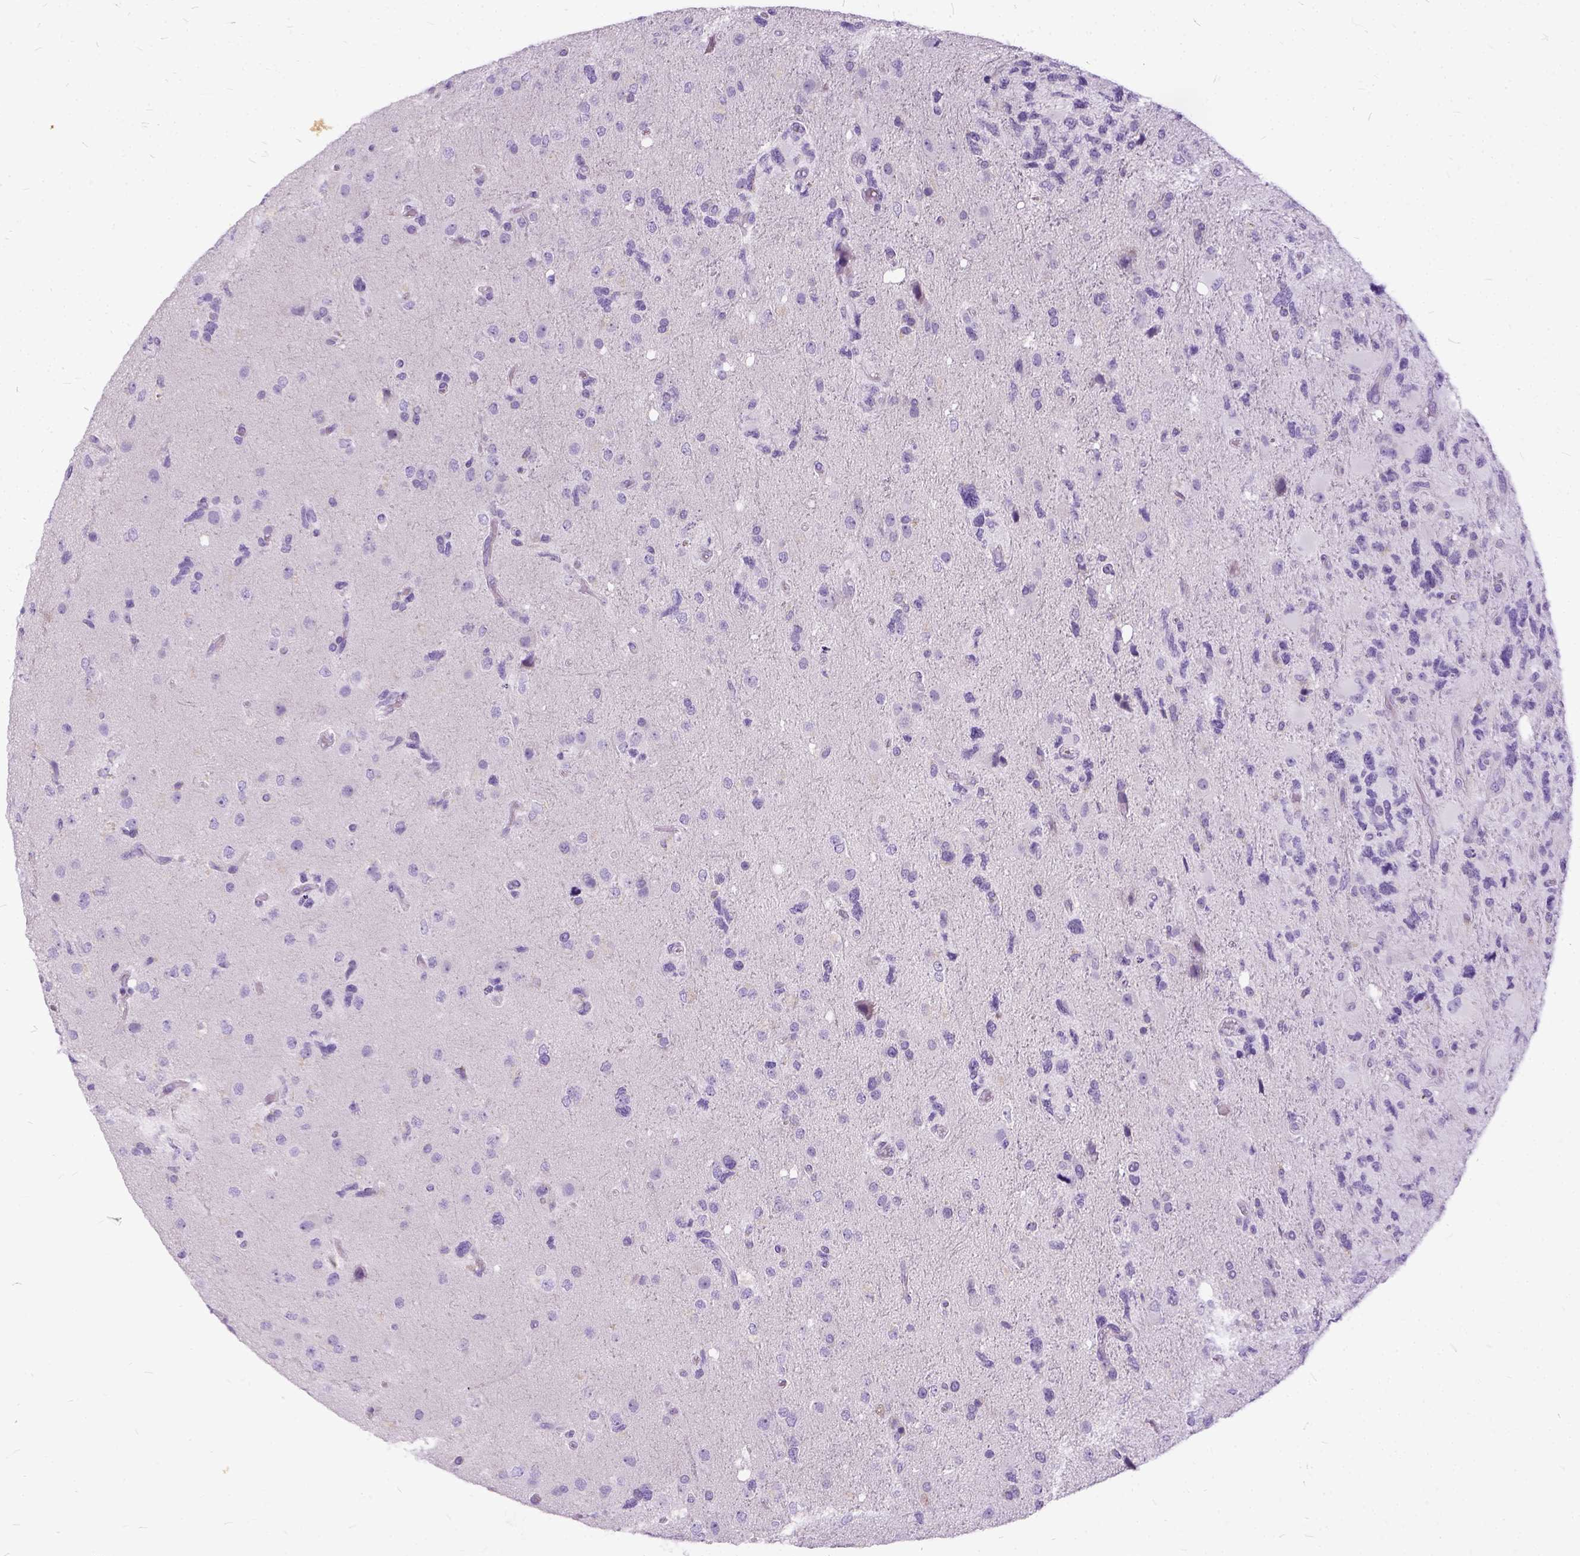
{"staining": {"intensity": "negative", "quantity": "none", "location": "none"}, "tissue": "glioma", "cell_type": "Tumor cells", "image_type": "cancer", "snomed": [{"axis": "morphology", "description": "Glioma, malignant, High grade"}, {"axis": "topography", "description": "Brain"}], "caption": "Tumor cells show no significant positivity in malignant glioma (high-grade).", "gene": "FDX1", "patient": {"sex": "female", "age": 71}}